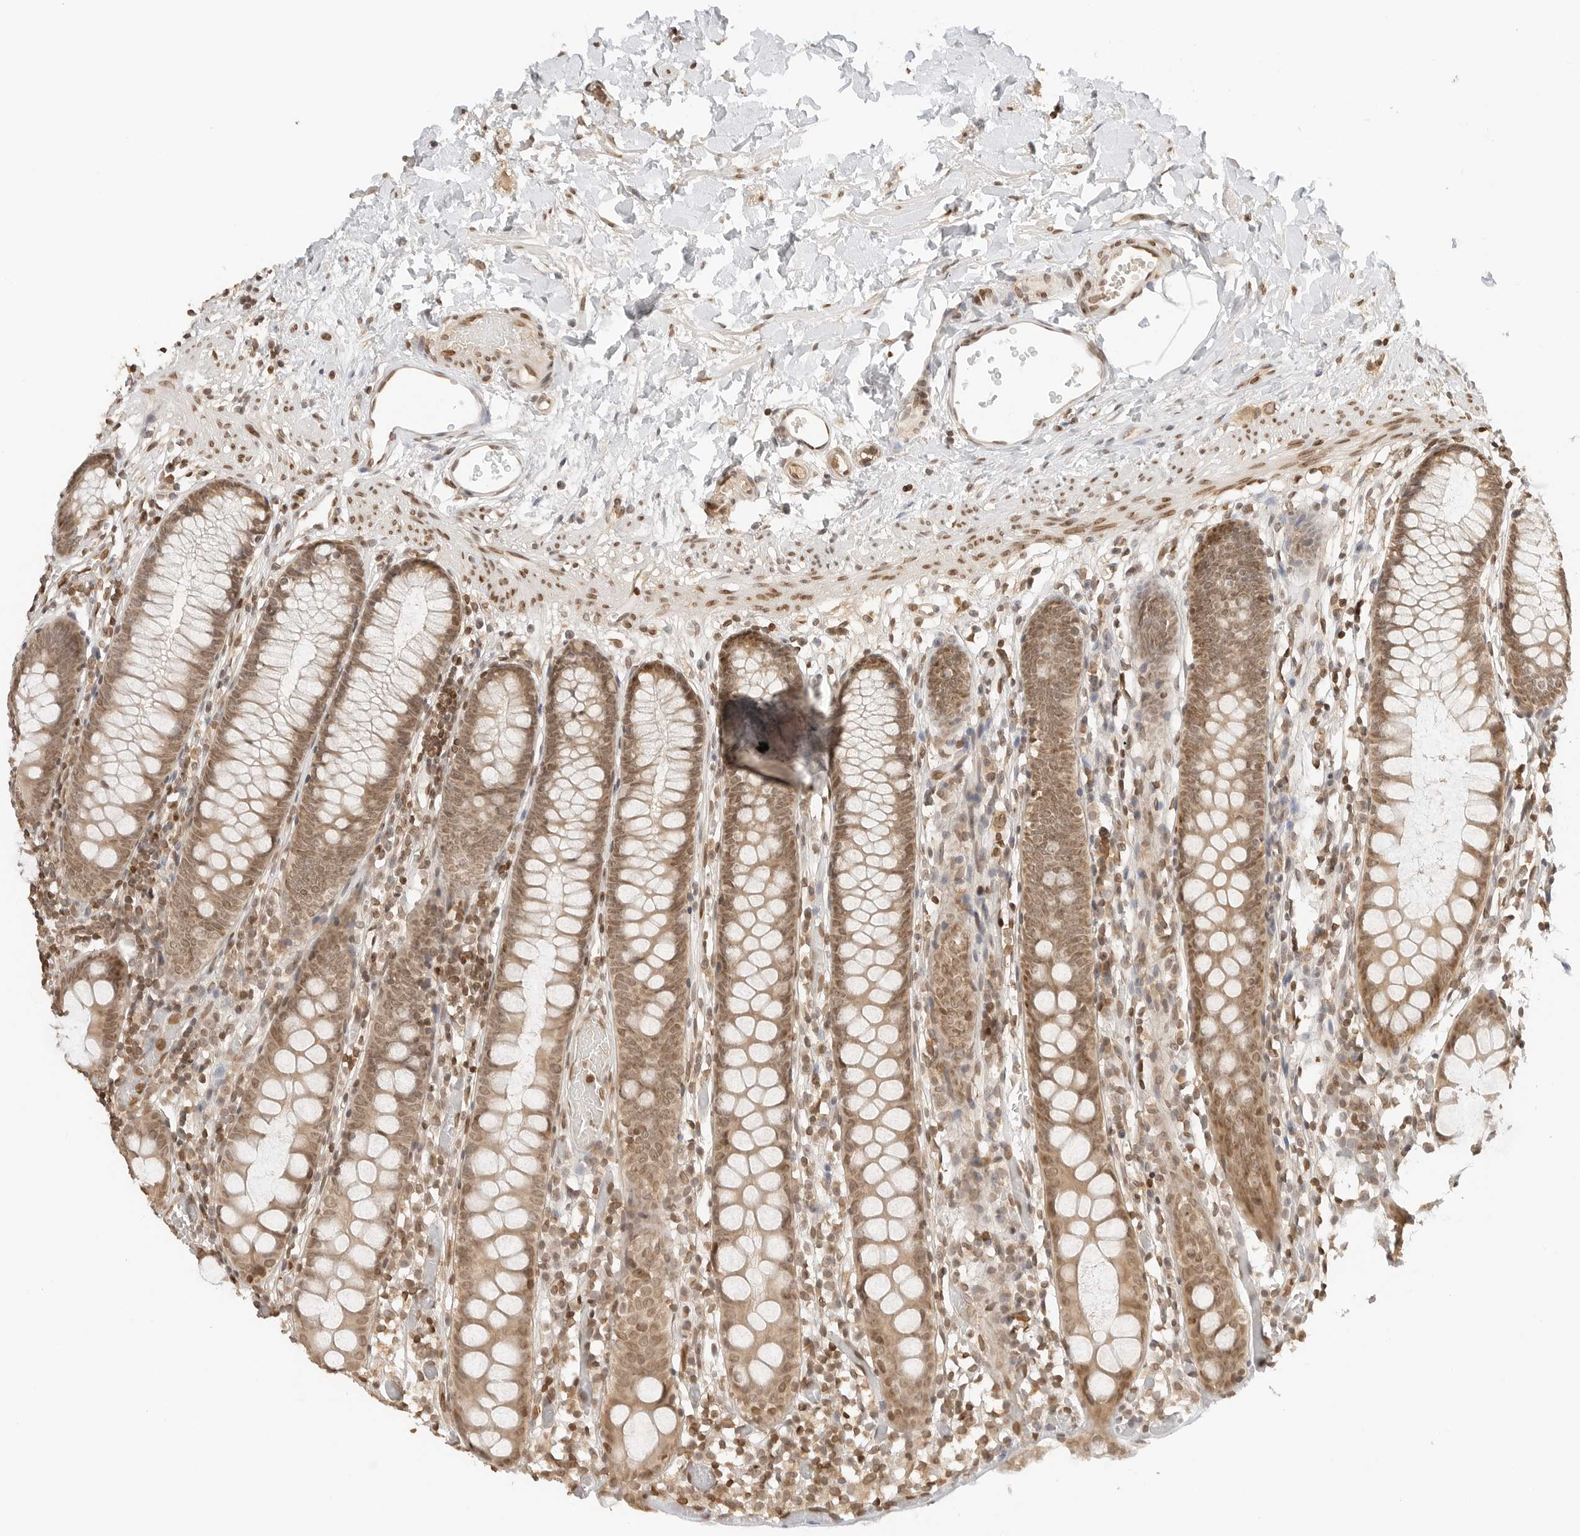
{"staining": {"intensity": "moderate", "quantity": ">75%", "location": "cytoplasmic/membranous"}, "tissue": "colon", "cell_type": "Endothelial cells", "image_type": "normal", "snomed": [{"axis": "morphology", "description": "Normal tissue, NOS"}, {"axis": "topography", "description": "Colon"}], "caption": "Endothelial cells demonstrate medium levels of moderate cytoplasmic/membranous staining in about >75% of cells in normal colon.", "gene": "POLH", "patient": {"sex": "male", "age": 14}}